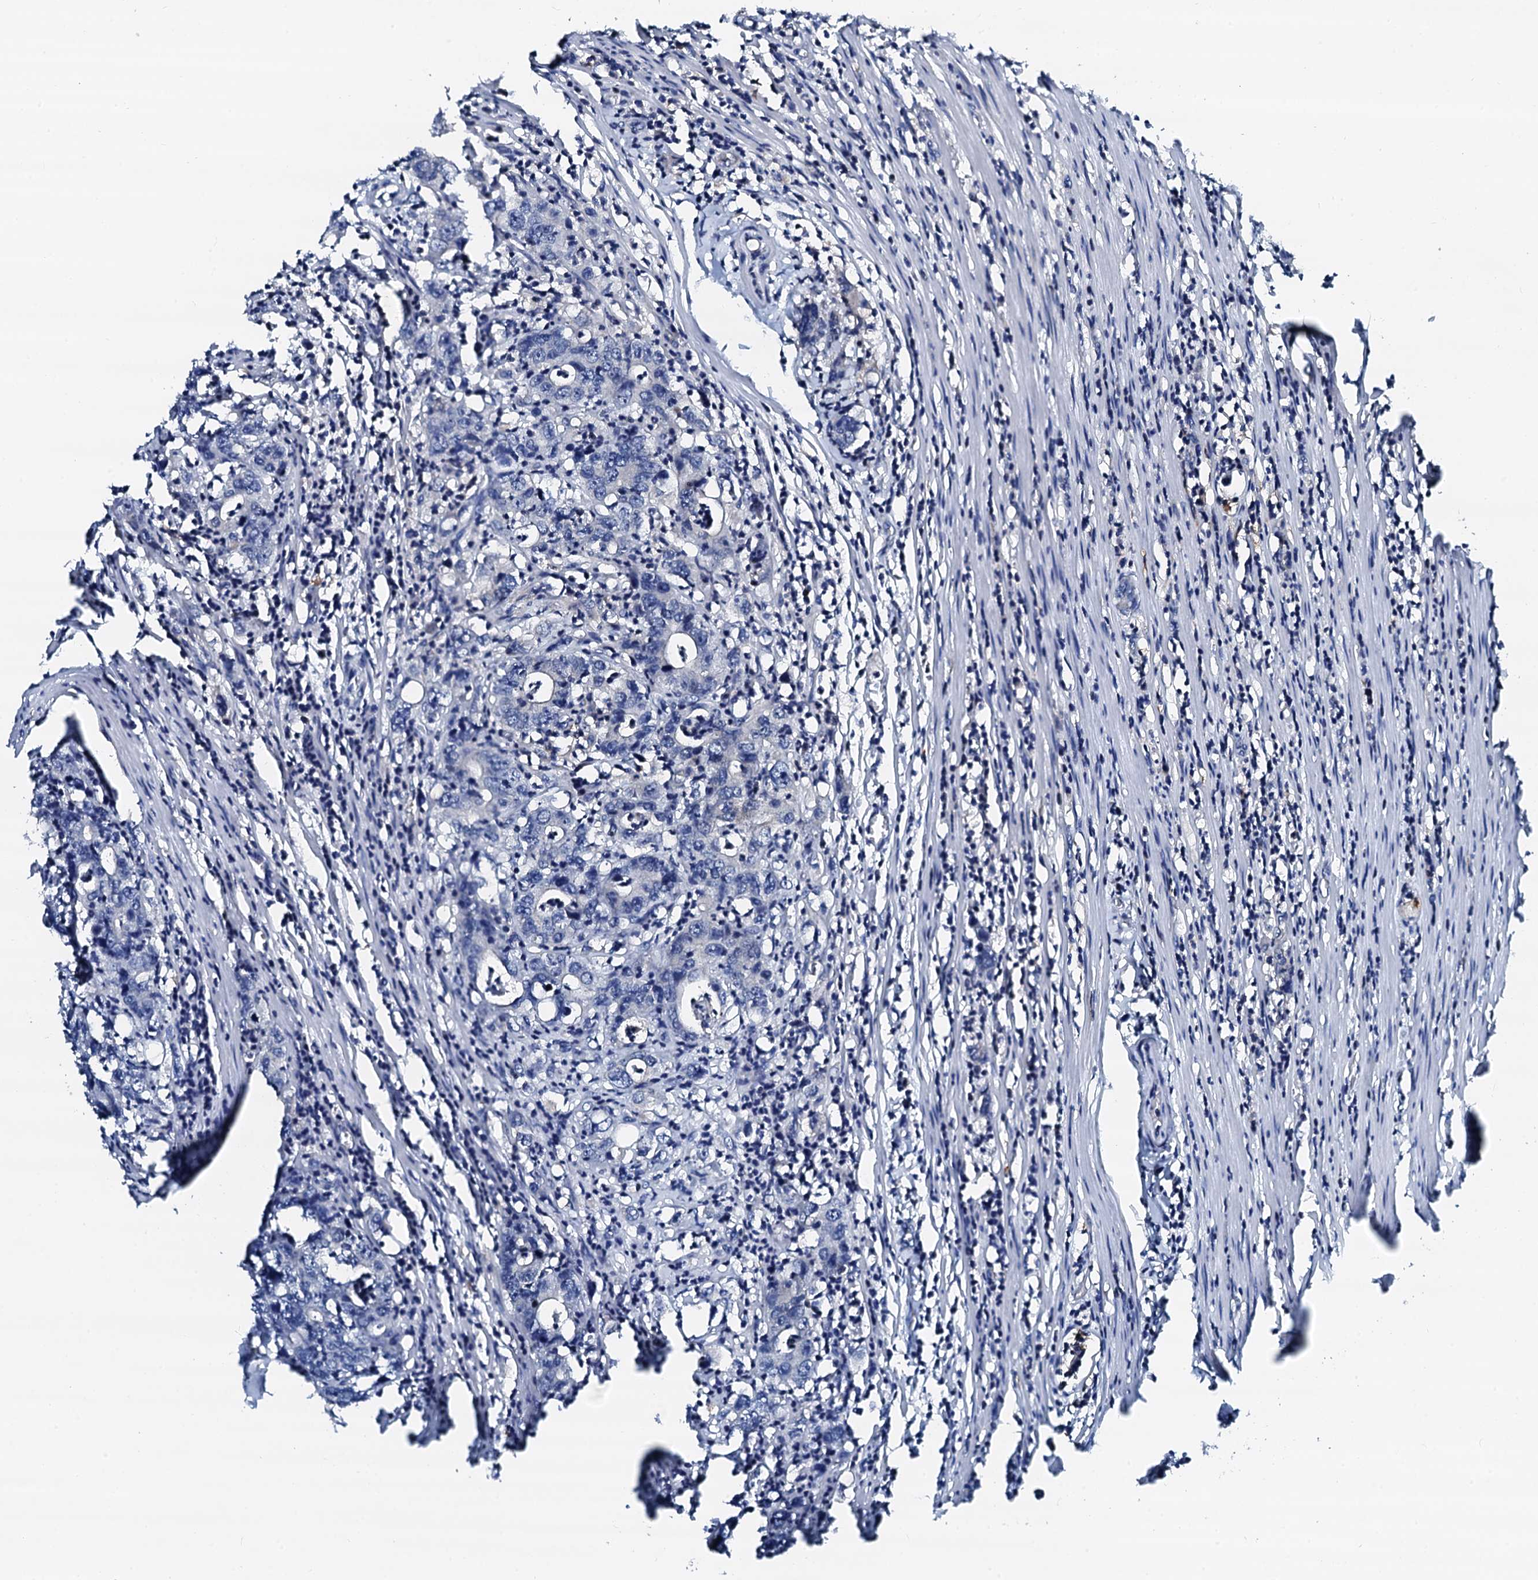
{"staining": {"intensity": "negative", "quantity": "none", "location": "none"}, "tissue": "colorectal cancer", "cell_type": "Tumor cells", "image_type": "cancer", "snomed": [{"axis": "morphology", "description": "Adenocarcinoma, NOS"}, {"axis": "topography", "description": "Colon"}], "caption": "The image displays no staining of tumor cells in colorectal cancer.", "gene": "TRAFD1", "patient": {"sex": "female", "age": 75}}